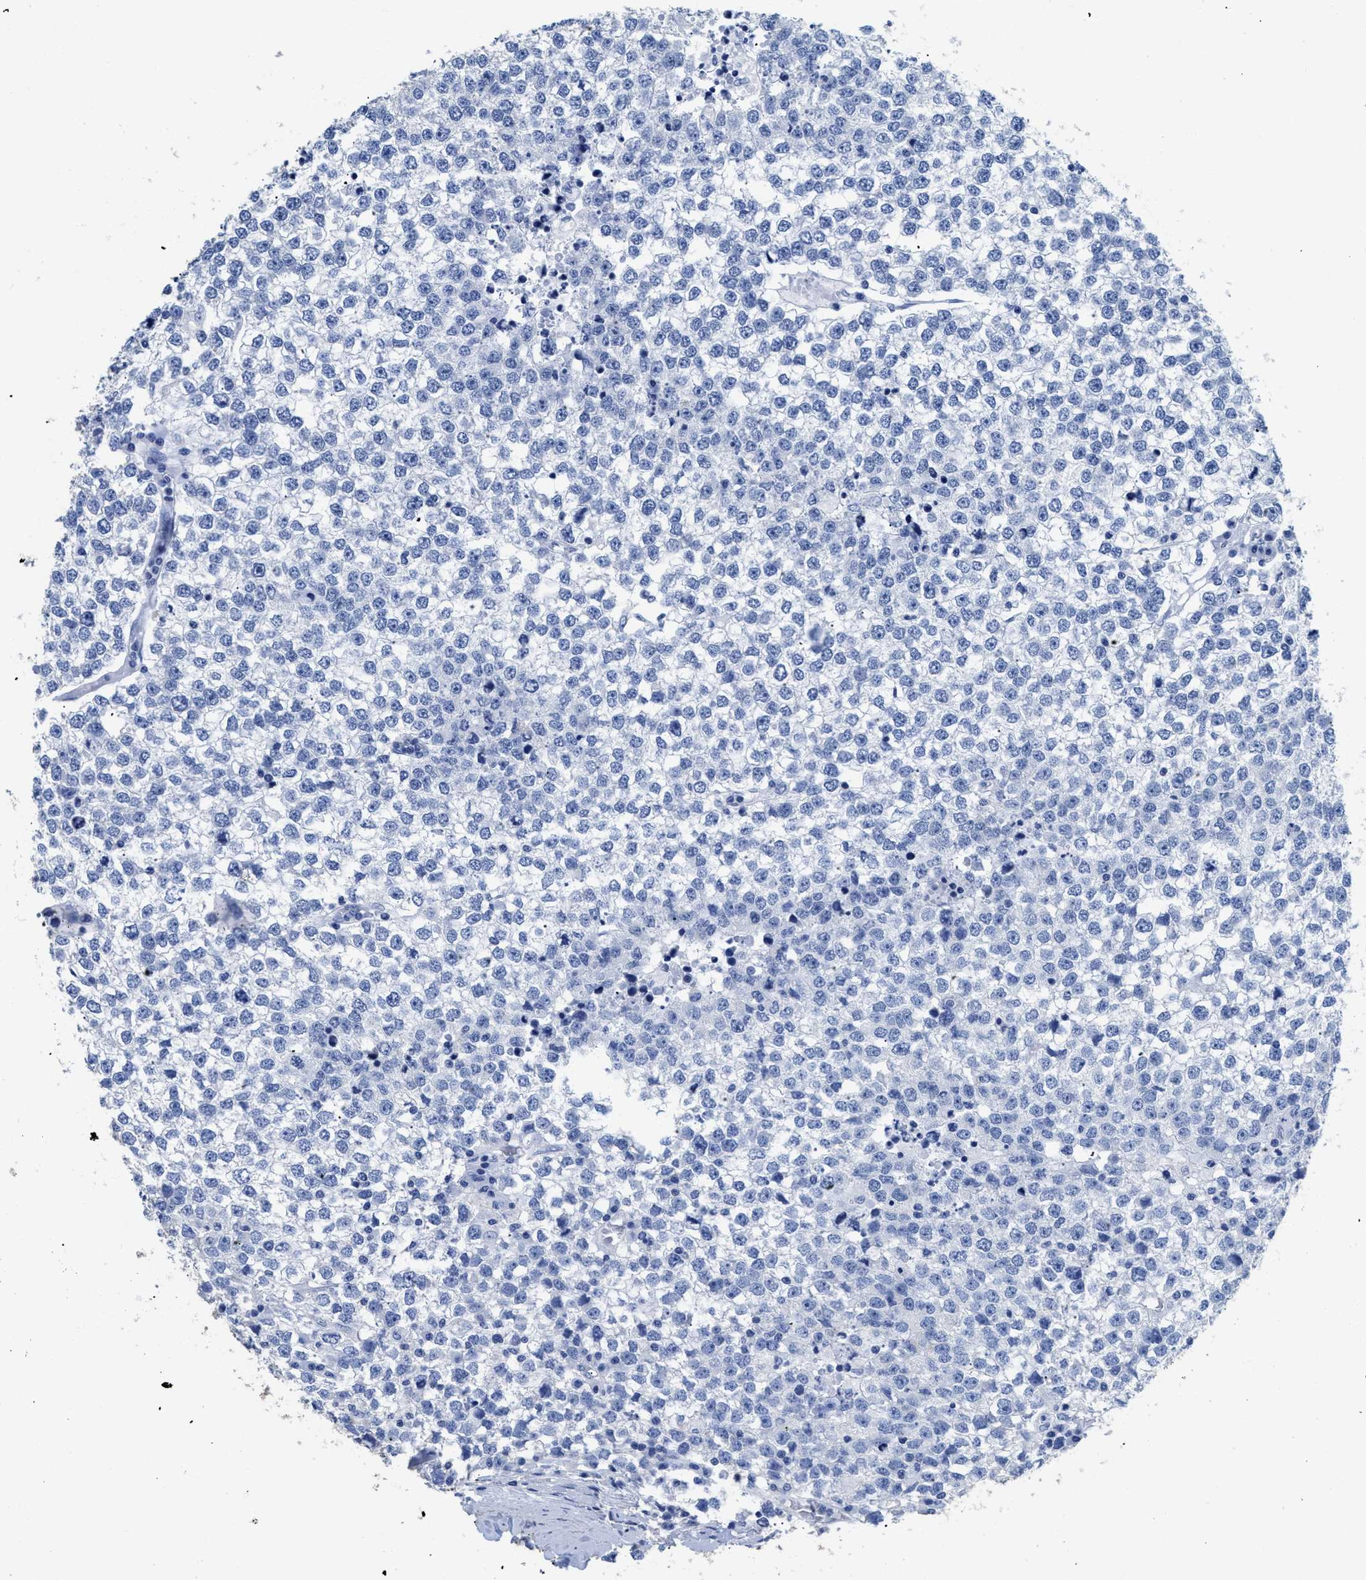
{"staining": {"intensity": "negative", "quantity": "none", "location": "none"}, "tissue": "testis cancer", "cell_type": "Tumor cells", "image_type": "cancer", "snomed": [{"axis": "morphology", "description": "Seminoma, NOS"}, {"axis": "topography", "description": "Testis"}], "caption": "Protein analysis of testis seminoma displays no significant expression in tumor cells. (Stains: DAB (3,3'-diaminobenzidine) IHC with hematoxylin counter stain, Microscopy: brightfield microscopy at high magnification).", "gene": "DLC1", "patient": {"sex": "male", "age": 65}}